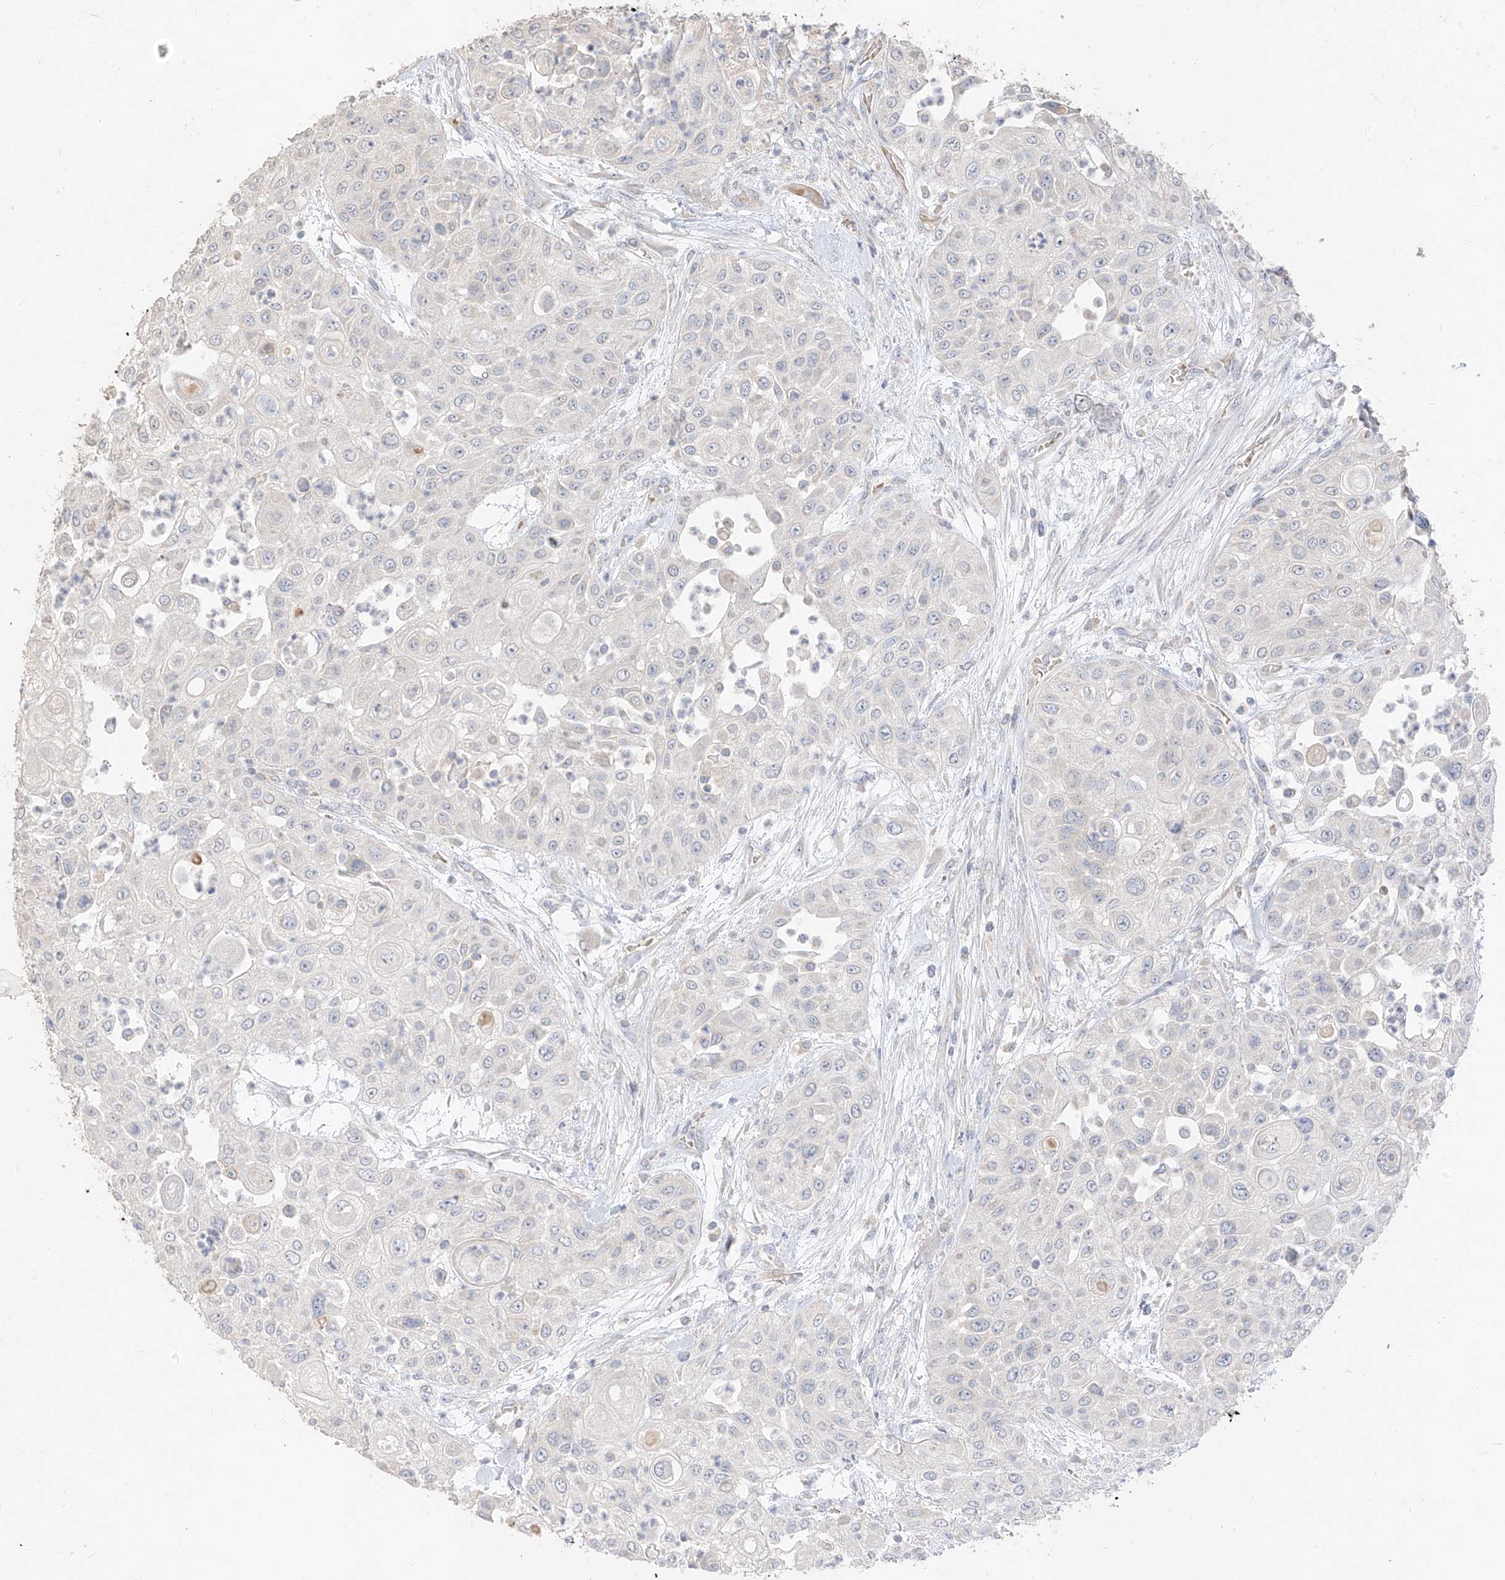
{"staining": {"intensity": "negative", "quantity": "none", "location": "none"}, "tissue": "urothelial cancer", "cell_type": "Tumor cells", "image_type": "cancer", "snomed": [{"axis": "morphology", "description": "Urothelial carcinoma, High grade"}, {"axis": "topography", "description": "Urinary bladder"}], "caption": "The photomicrograph displays no staining of tumor cells in high-grade urothelial carcinoma.", "gene": "ZZEF1", "patient": {"sex": "female", "age": 79}}